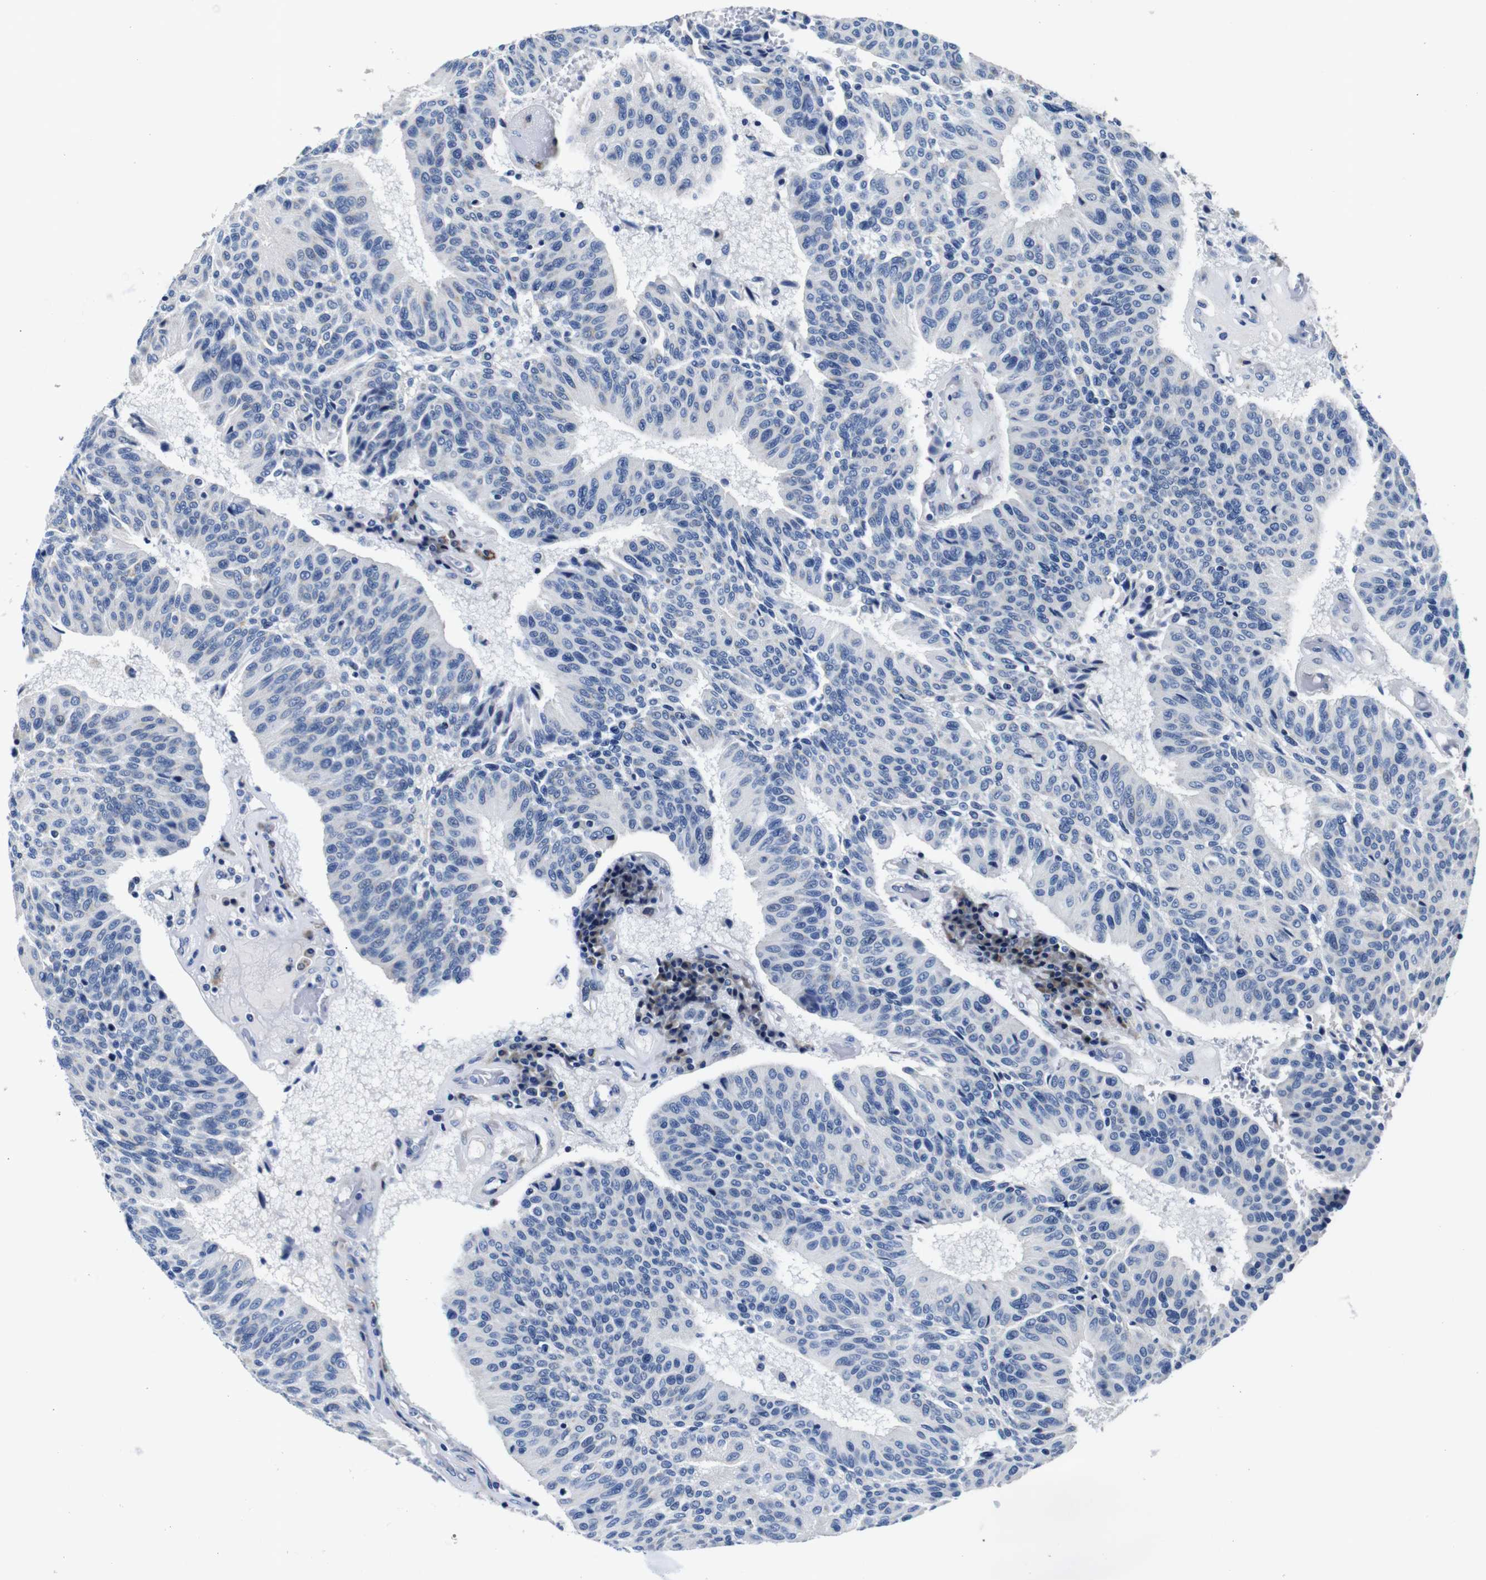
{"staining": {"intensity": "negative", "quantity": "none", "location": "none"}, "tissue": "urothelial cancer", "cell_type": "Tumor cells", "image_type": "cancer", "snomed": [{"axis": "morphology", "description": "Urothelial carcinoma, High grade"}, {"axis": "topography", "description": "Urinary bladder"}], "caption": "Tumor cells show no significant protein staining in urothelial carcinoma (high-grade). The staining was performed using DAB (3,3'-diaminobenzidine) to visualize the protein expression in brown, while the nuclei were stained in blue with hematoxylin (Magnification: 20x).", "gene": "SNX19", "patient": {"sex": "male", "age": 66}}